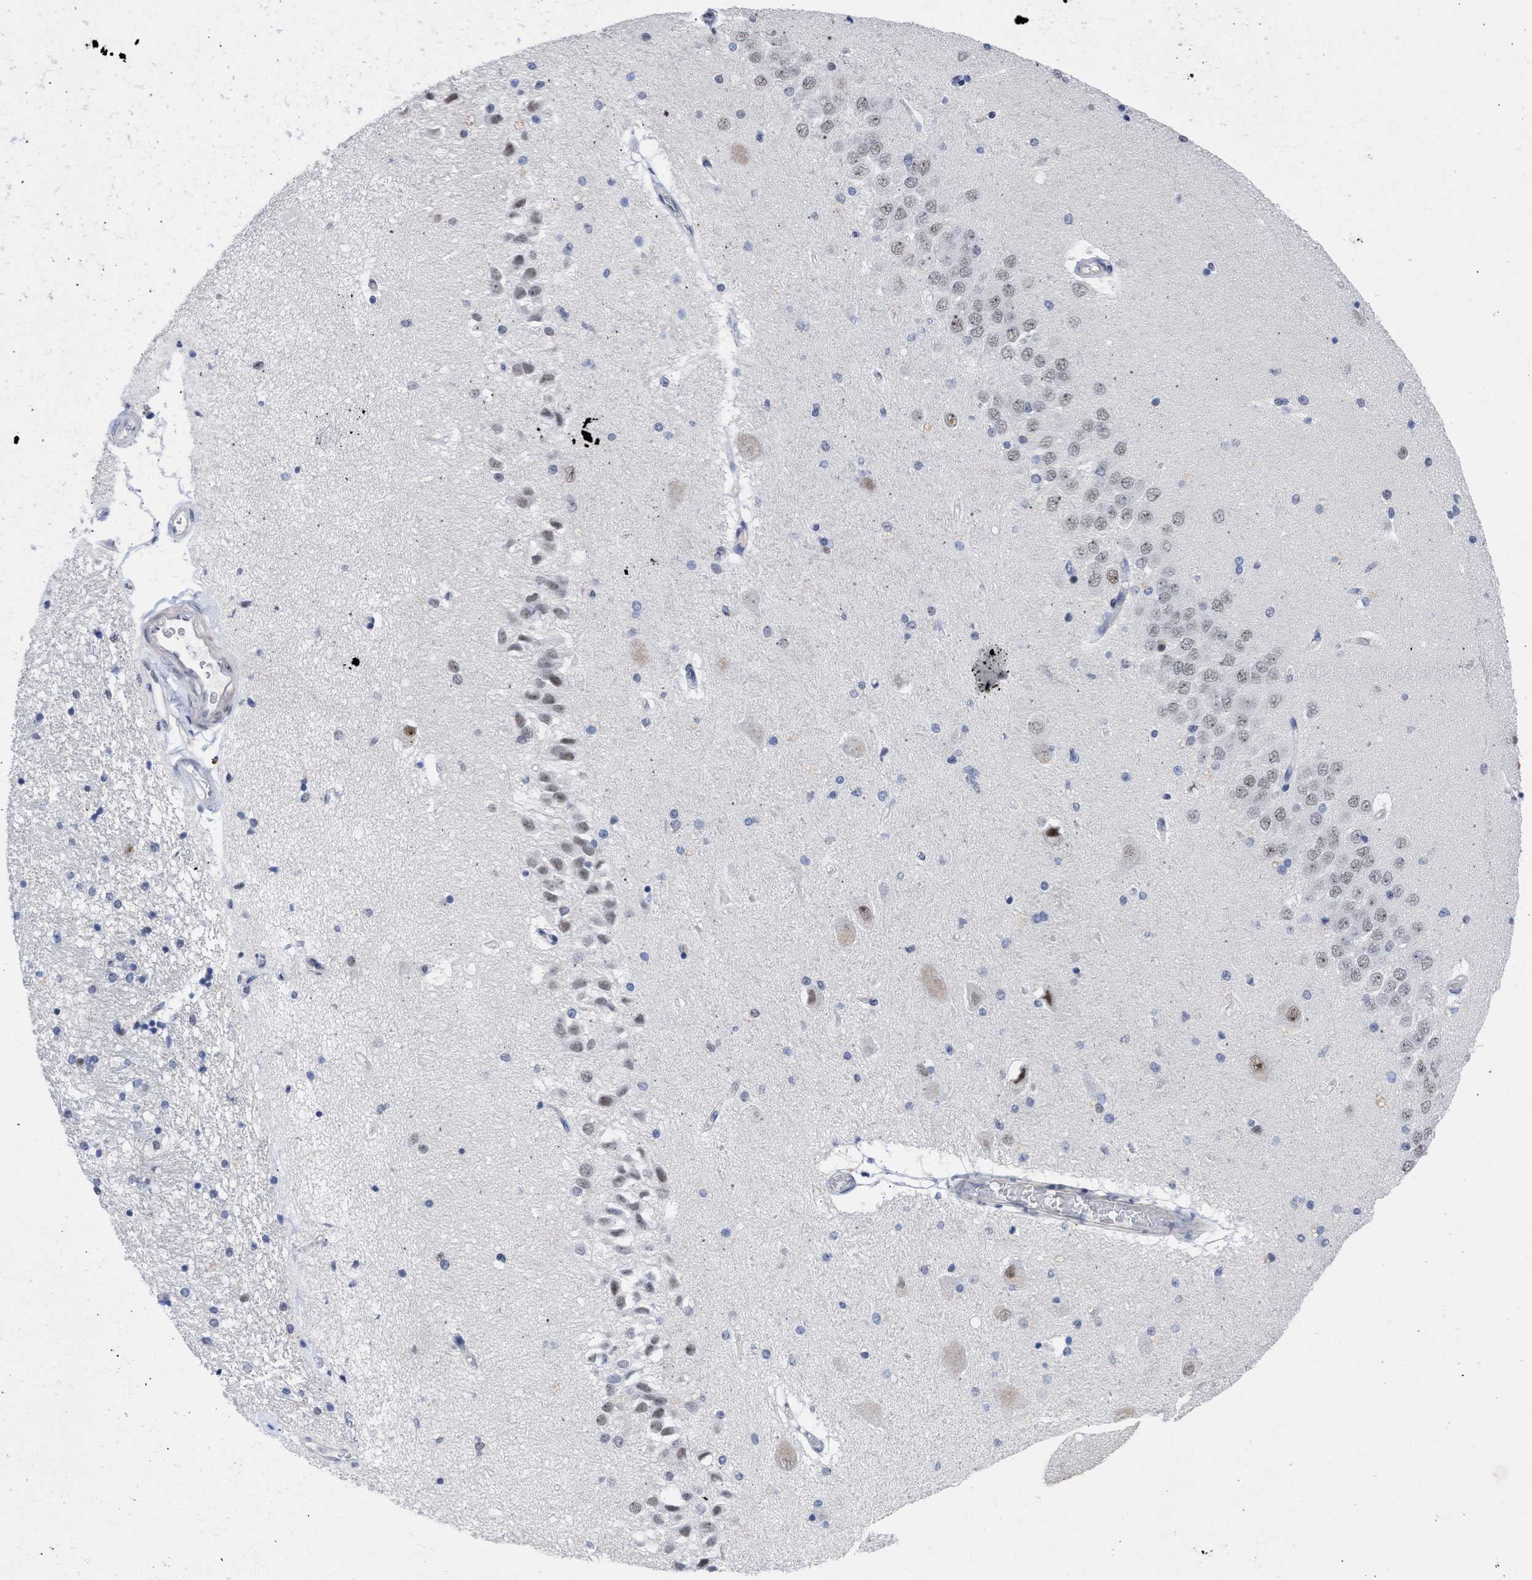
{"staining": {"intensity": "negative", "quantity": "none", "location": "none"}, "tissue": "hippocampus", "cell_type": "Glial cells", "image_type": "normal", "snomed": [{"axis": "morphology", "description": "Normal tissue, NOS"}, {"axis": "topography", "description": "Hippocampus"}], "caption": "Immunohistochemistry micrograph of normal human hippocampus stained for a protein (brown), which exhibits no expression in glial cells. (DAB (3,3'-diaminobenzidine) IHC visualized using brightfield microscopy, high magnification).", "gene": "DDX41", "patient": {"sex": "female", "age": 54}}